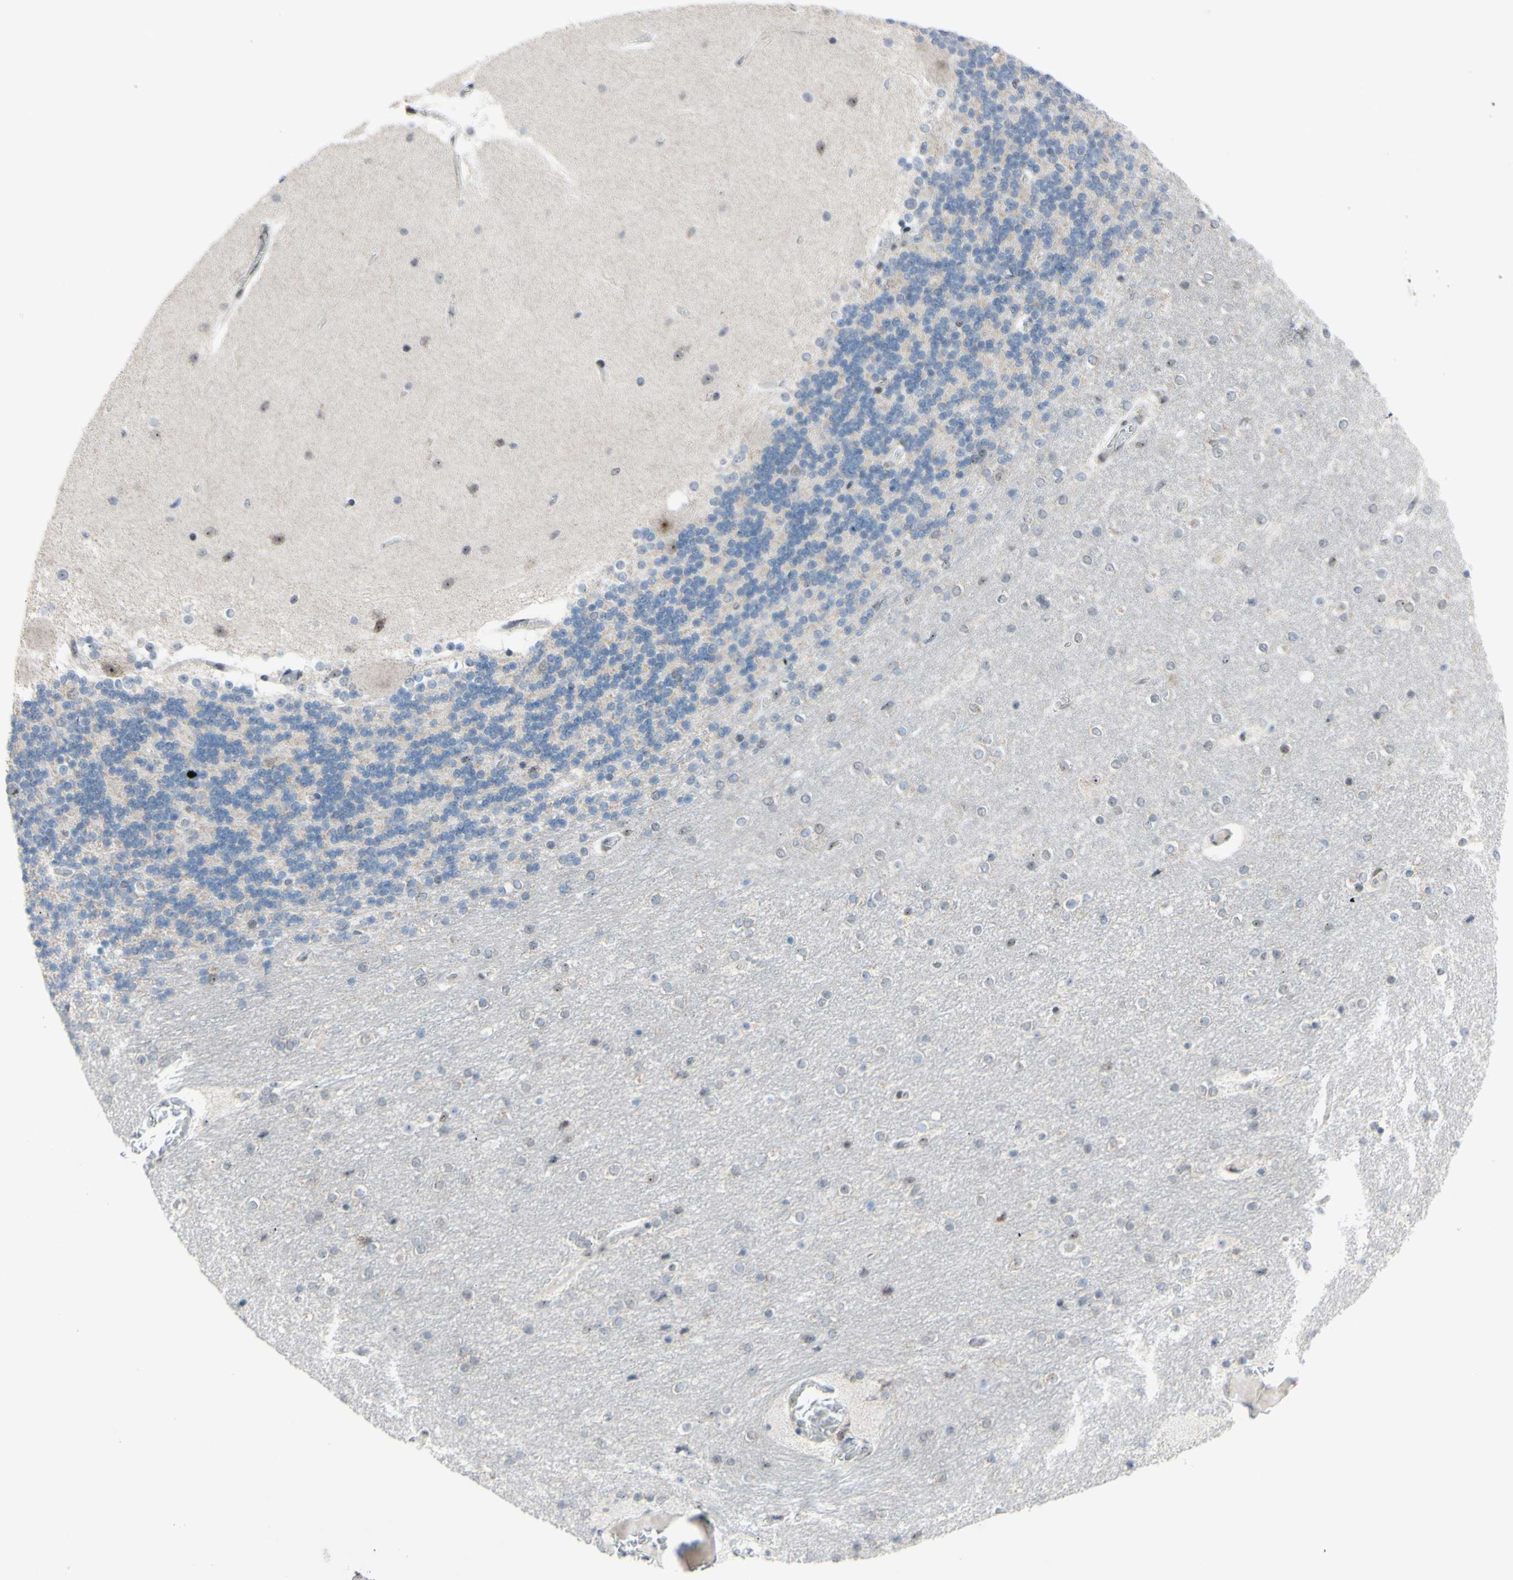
{"staining": {"intensity": "moderate", "quantity": "<25%", "location": "nuclear"}, "tissue": "cerebellum", "cell_type": "Cells in granular layer", "image_type": "normal", "snomed": [{"axis": "morphology", "description": "Normal tissue, NOS"}, {"axis": "topography", "description": "Cerebellum"}], "caption": "A photomicrograph of cerebellum stained for a protein reveals moderate nuclear brown staining in cells in granular layer. (Brightfield microscopy of DAB IHC at high magnification).", "gene": "POLR1A", "patient": {"sex": "female", "age": 54}}